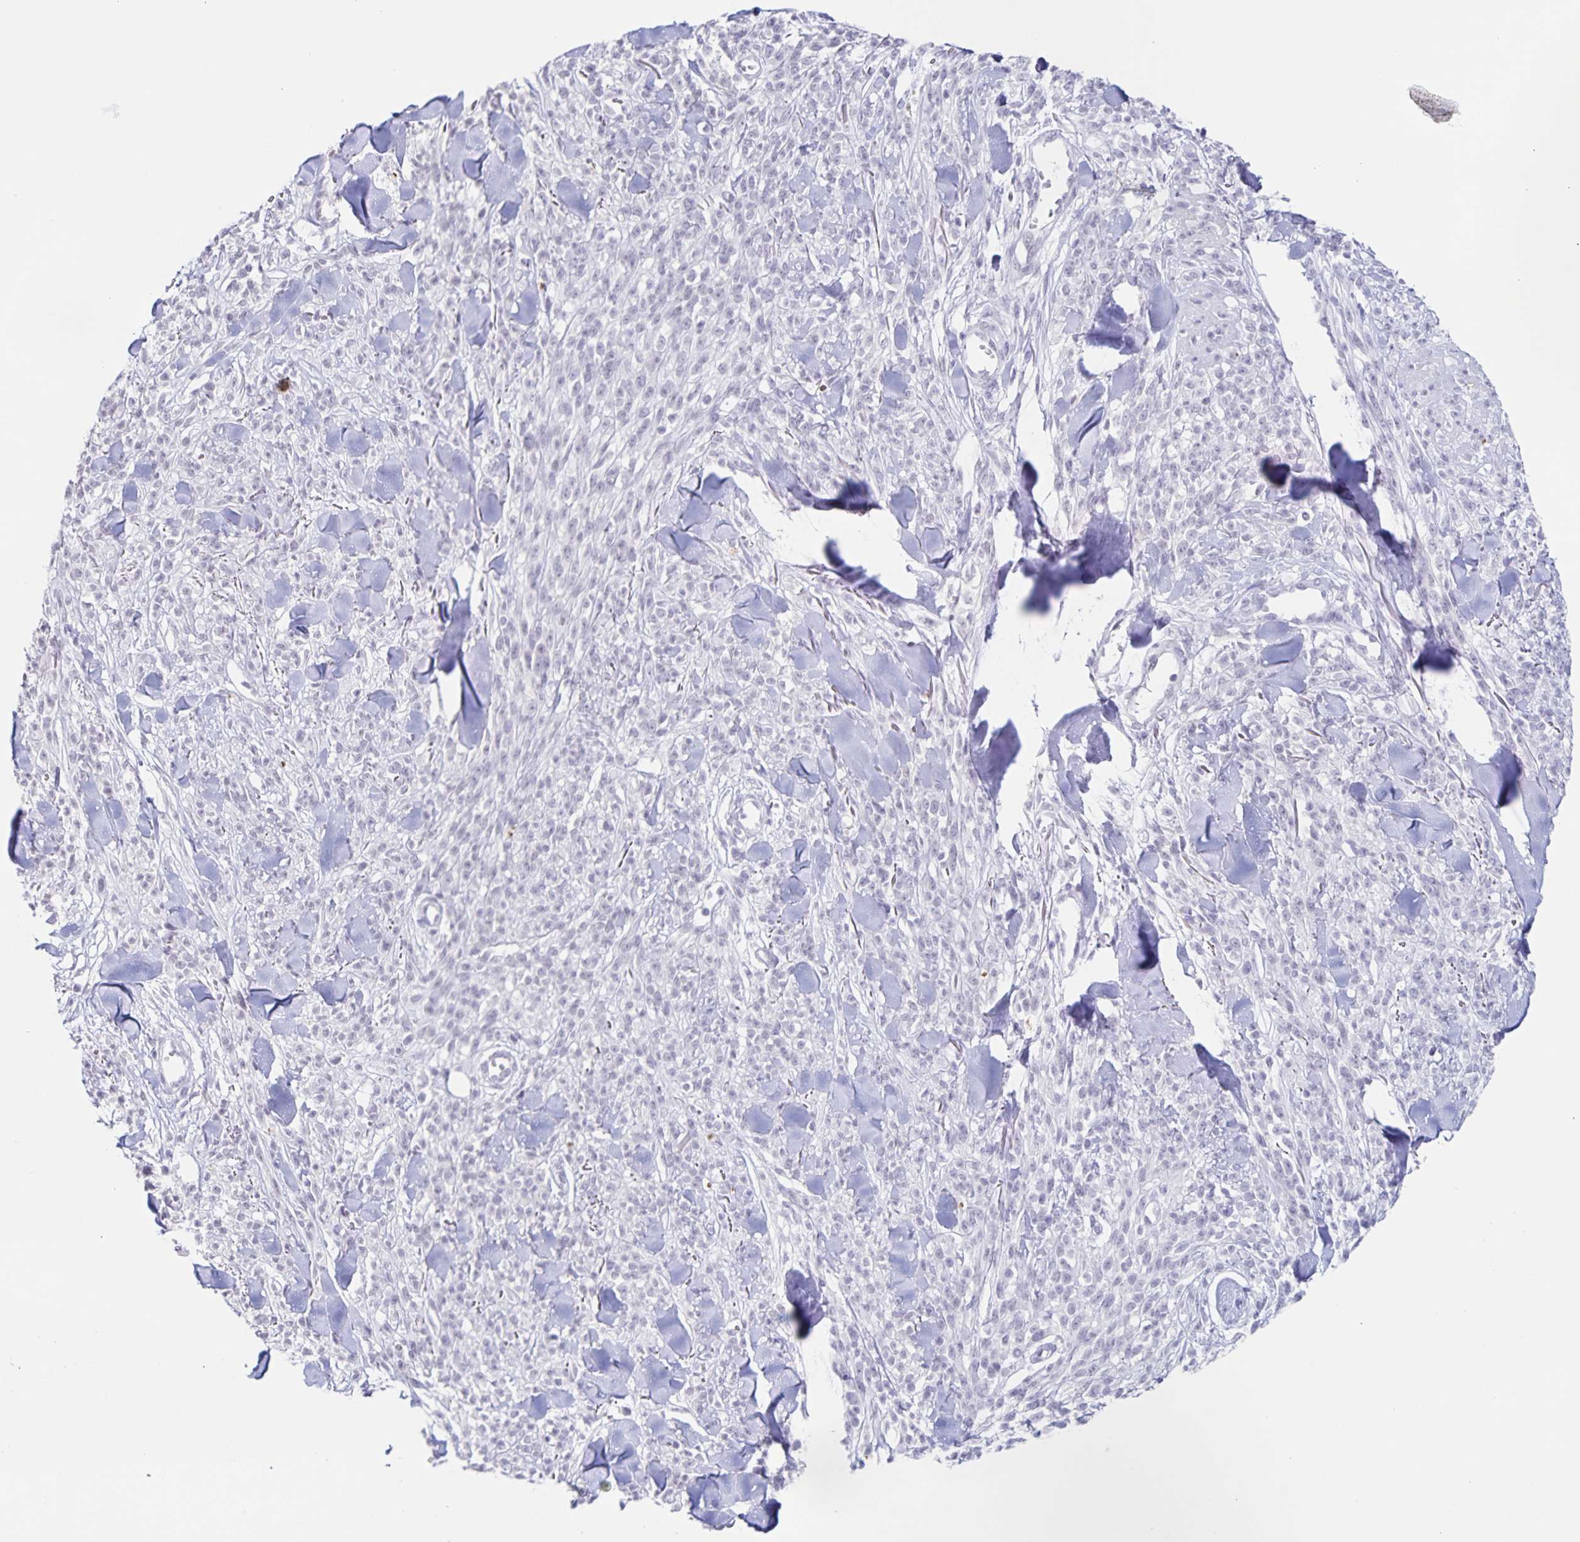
{"staining": {"intensity": "negative", "quantity": "none", "location": "none"}, "tissue": "melanoma", "cell_type": "Tumor cells", "image_type": "cancer", "snomed": [{"axis": "morphology", "description": "Malignant melanoma, NOS"}, {"axis": "topography", "description": "Skin"}, {"axis": "topography", "description": "Skin of trunk"}], "caption": "Malignant melanoma was stained to show a protein in brown. There is no significant positivity in tumor cells.", "gene": "LCE6A", "patient": {"sex": "male", "age": 74}}